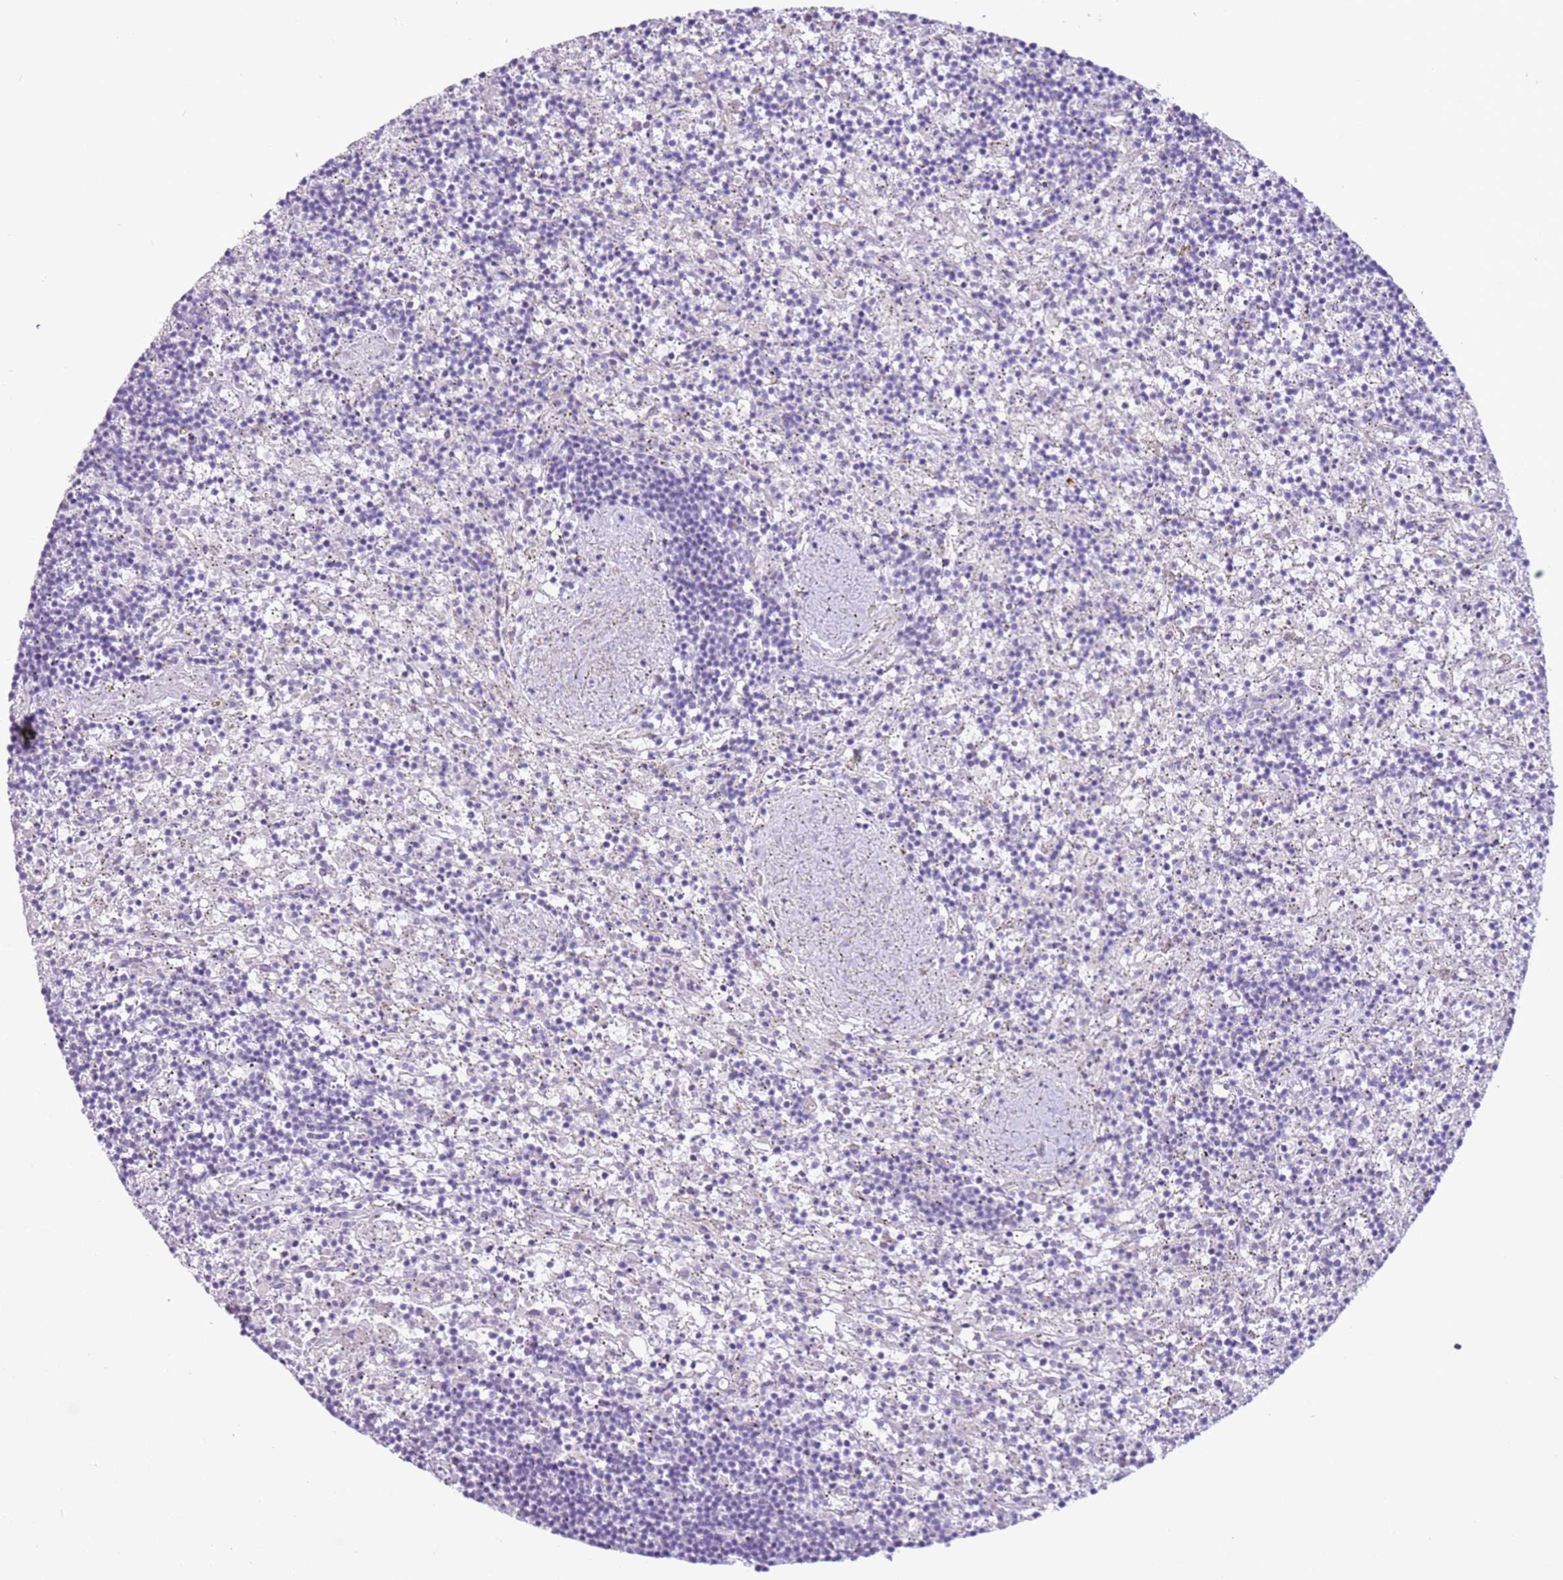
{"staining": {"intensity": "negative", "quantity": "none", "location": "none"}, "tissue": "lymphoma", "cell_type": "Tumor cells", "image_type": "cancer", "snomed": [{"axis": "morphology", "description": "Malignant lymphoma, non-Hodgkin's type, Low grade"}, {"axis": "topography", "description": "Spleen"}], "caption": "This is an immunohistochemistry photomicrograph of human lymphoma. There is no expression in tumor cells.", "gene": "ZNF239", "patient": {"sex": "male", "age": 76}}